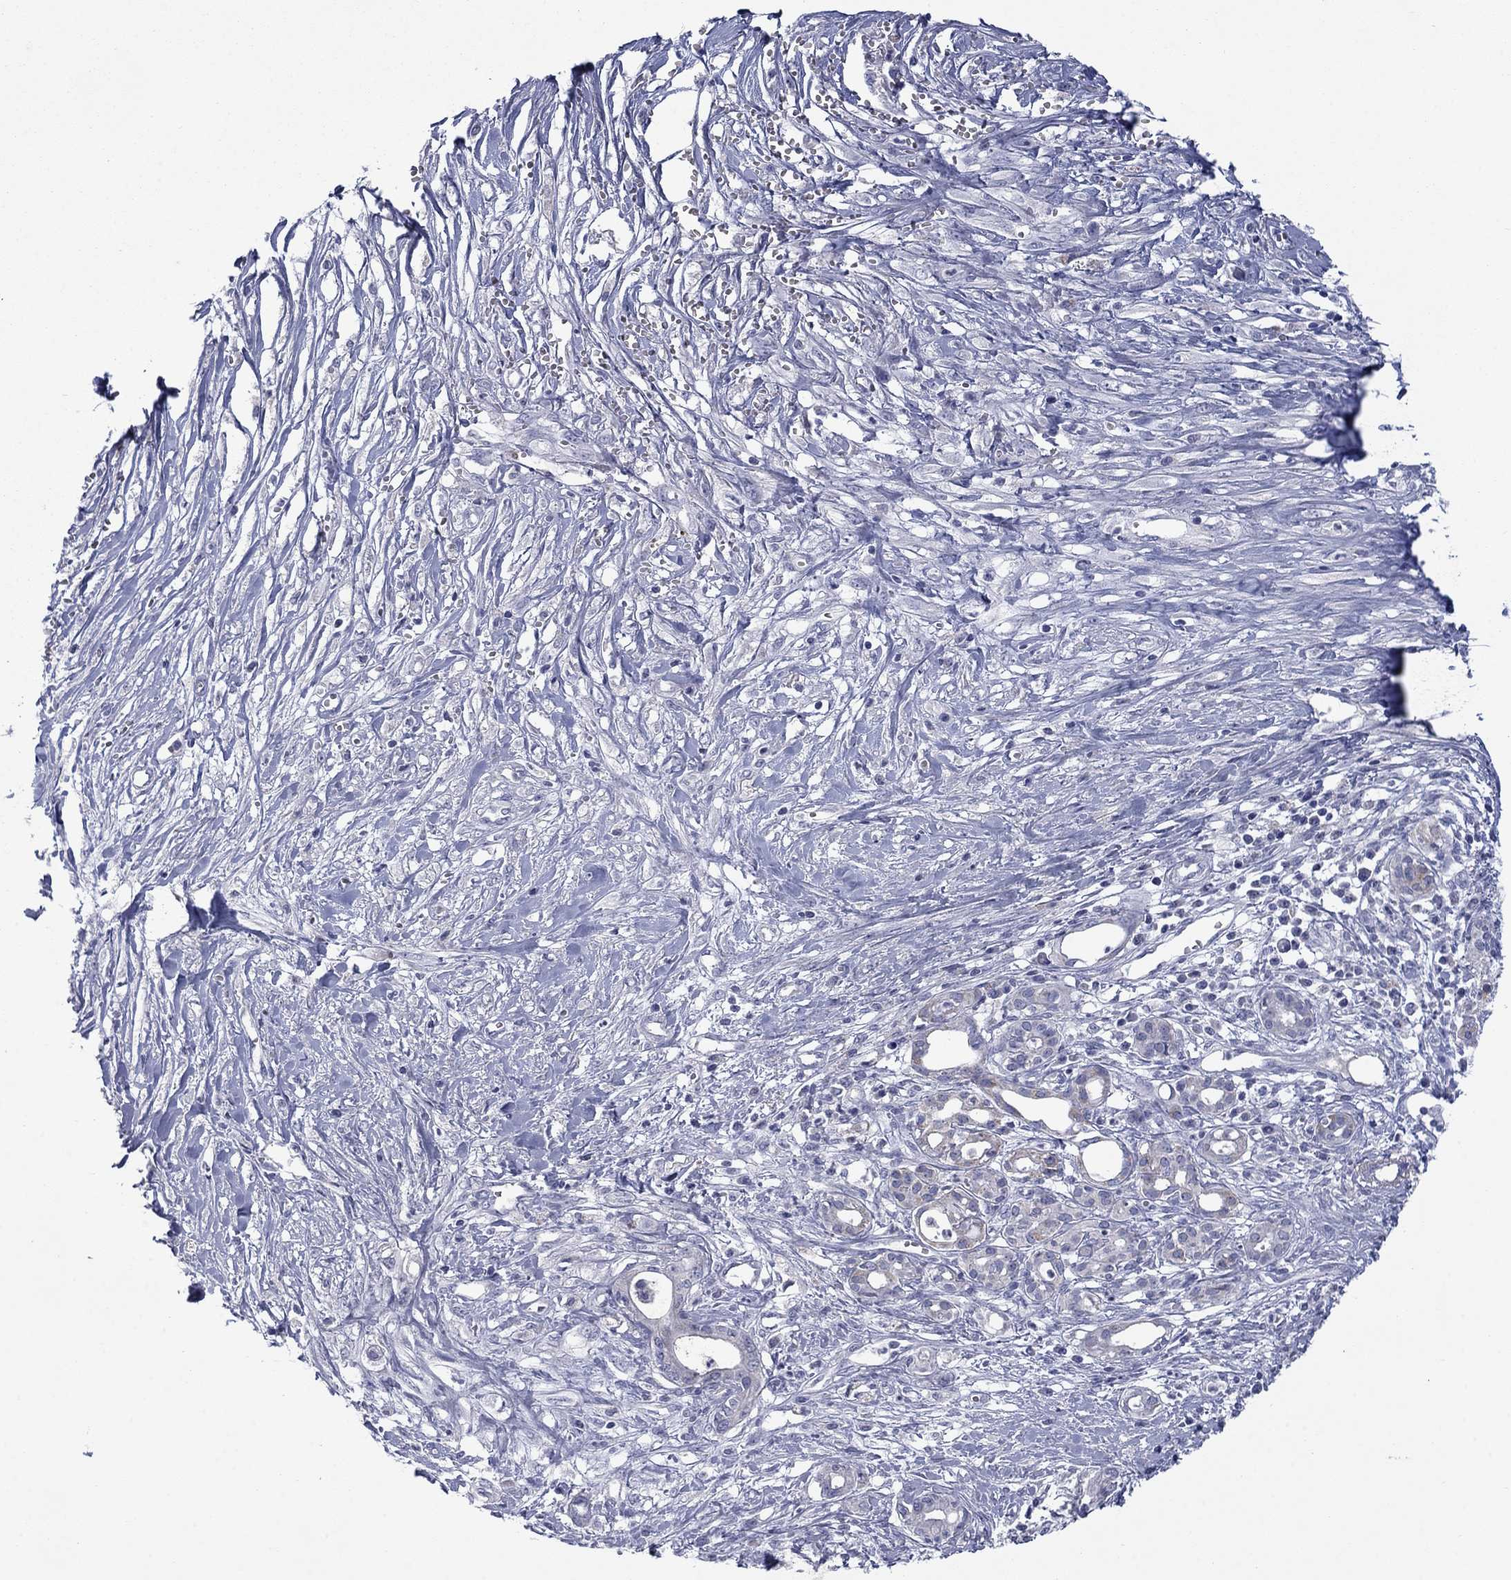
{"staining": {"intensity": "negative", "quantity": "none", "location": "none"}, "tissue": "pancreatic cancer", "cell_type": "Tumor cells", "image_type": "cancer", "snomed": [{"axis": "morphology", "description": "Adenocarcinoma, NOS"}, {"axis": "topography", "description": "Pancreas"}], "caption": "The micrograph exhibits no staining of tumor cells in pancreatic adenocarcinoma. (Brightfield microscopy of DAB (3,3'-diaminobenzidine) immunohistochemistry at high magnification).", "gene": "FRK", "patient": {"sex": "male", "age": 71}}